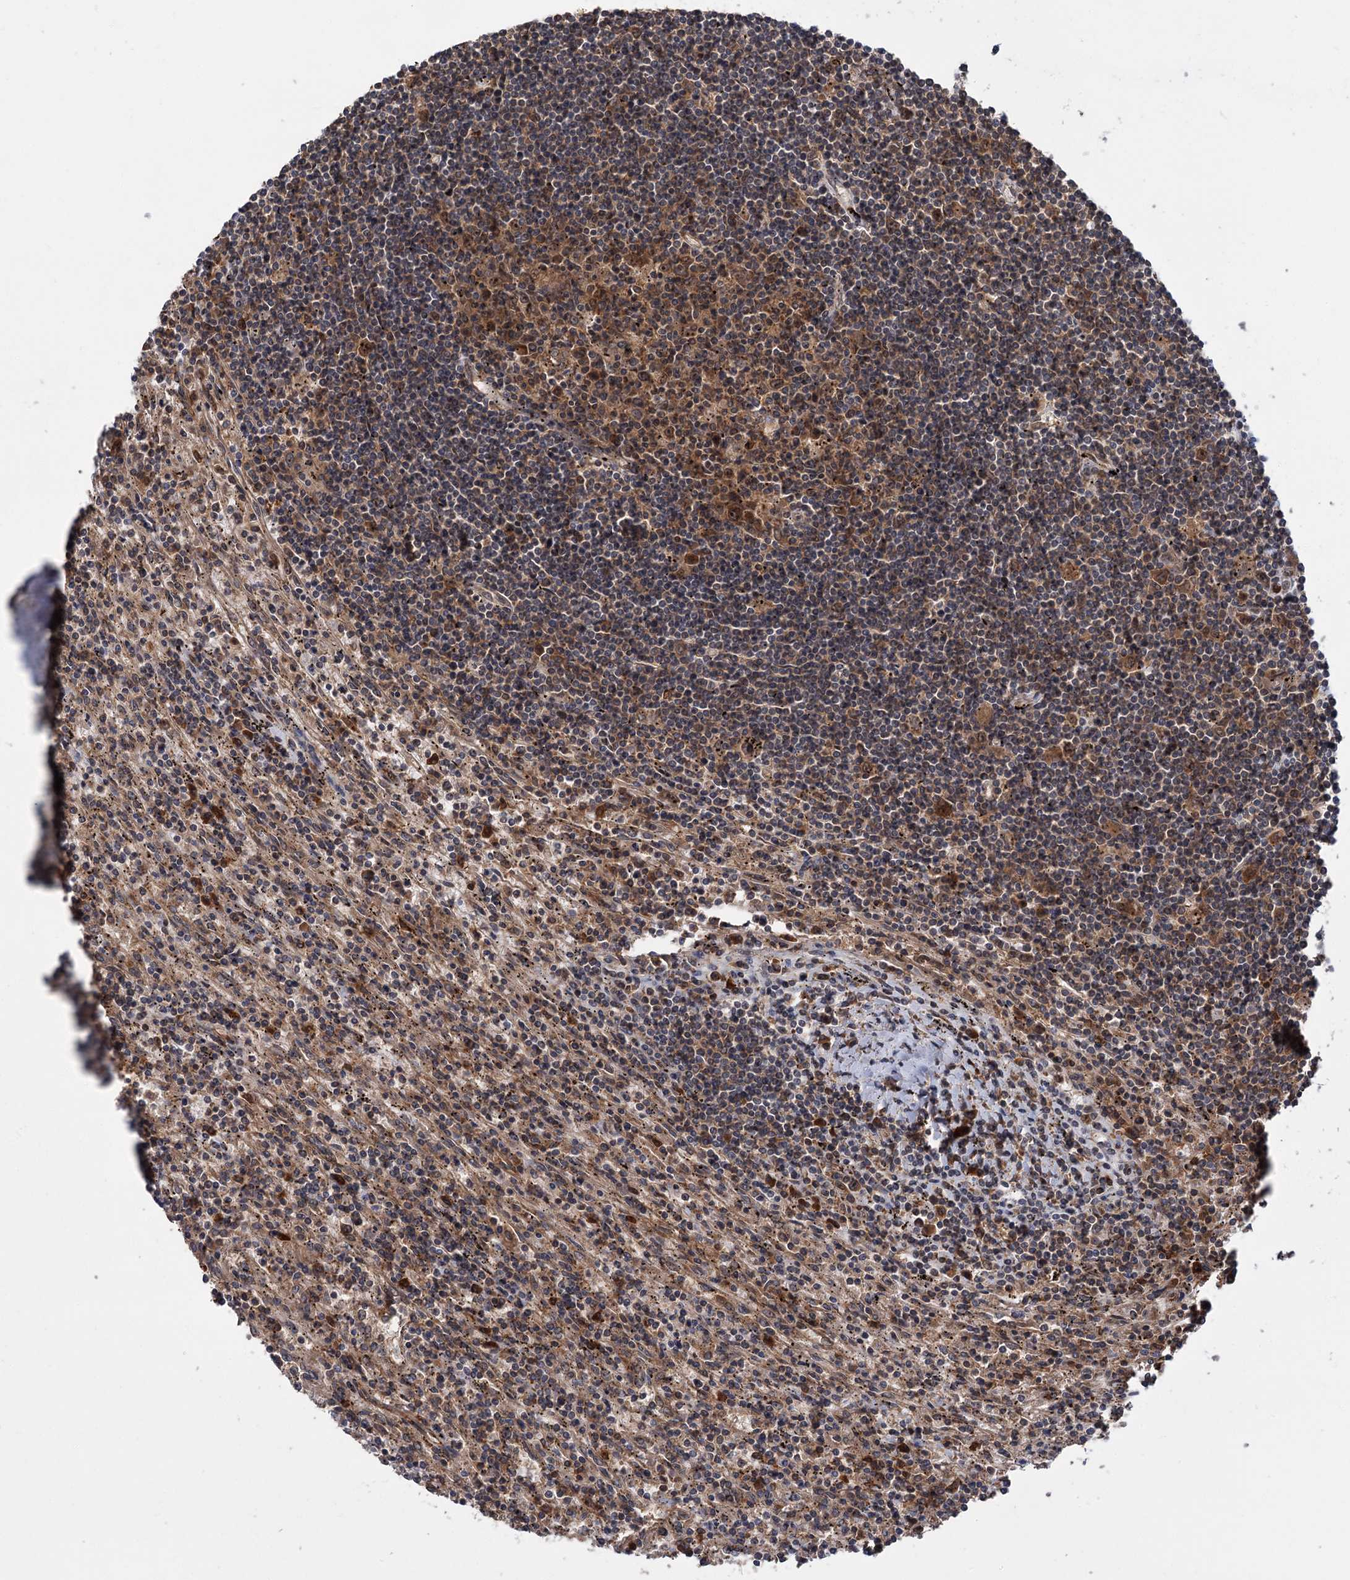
{"staining": {"intensity": "moderate", "quantity": "<25%", "location": "cytoplasmic/membranous"}, "tissue": "lymphoma", "cell_type": "Tumor cells", "image_type": "cancer", "snomed": [{"axis": "morphology", "description": "Malignant lymphoma, non-Hodgkin's type, Low grade"}, {"axis": "topography", "description": "Spleen"}], "caption": "Immunohistochemical staining of lymphoma exhibits low levels of moderate cytoplasmic/membranous protein expression in approximately <25% of tumor cells. (IHC, brightfield microscopy, high magnification).", "gene": "KANSL2", "patient": {"sex": "male", "age": 76}}